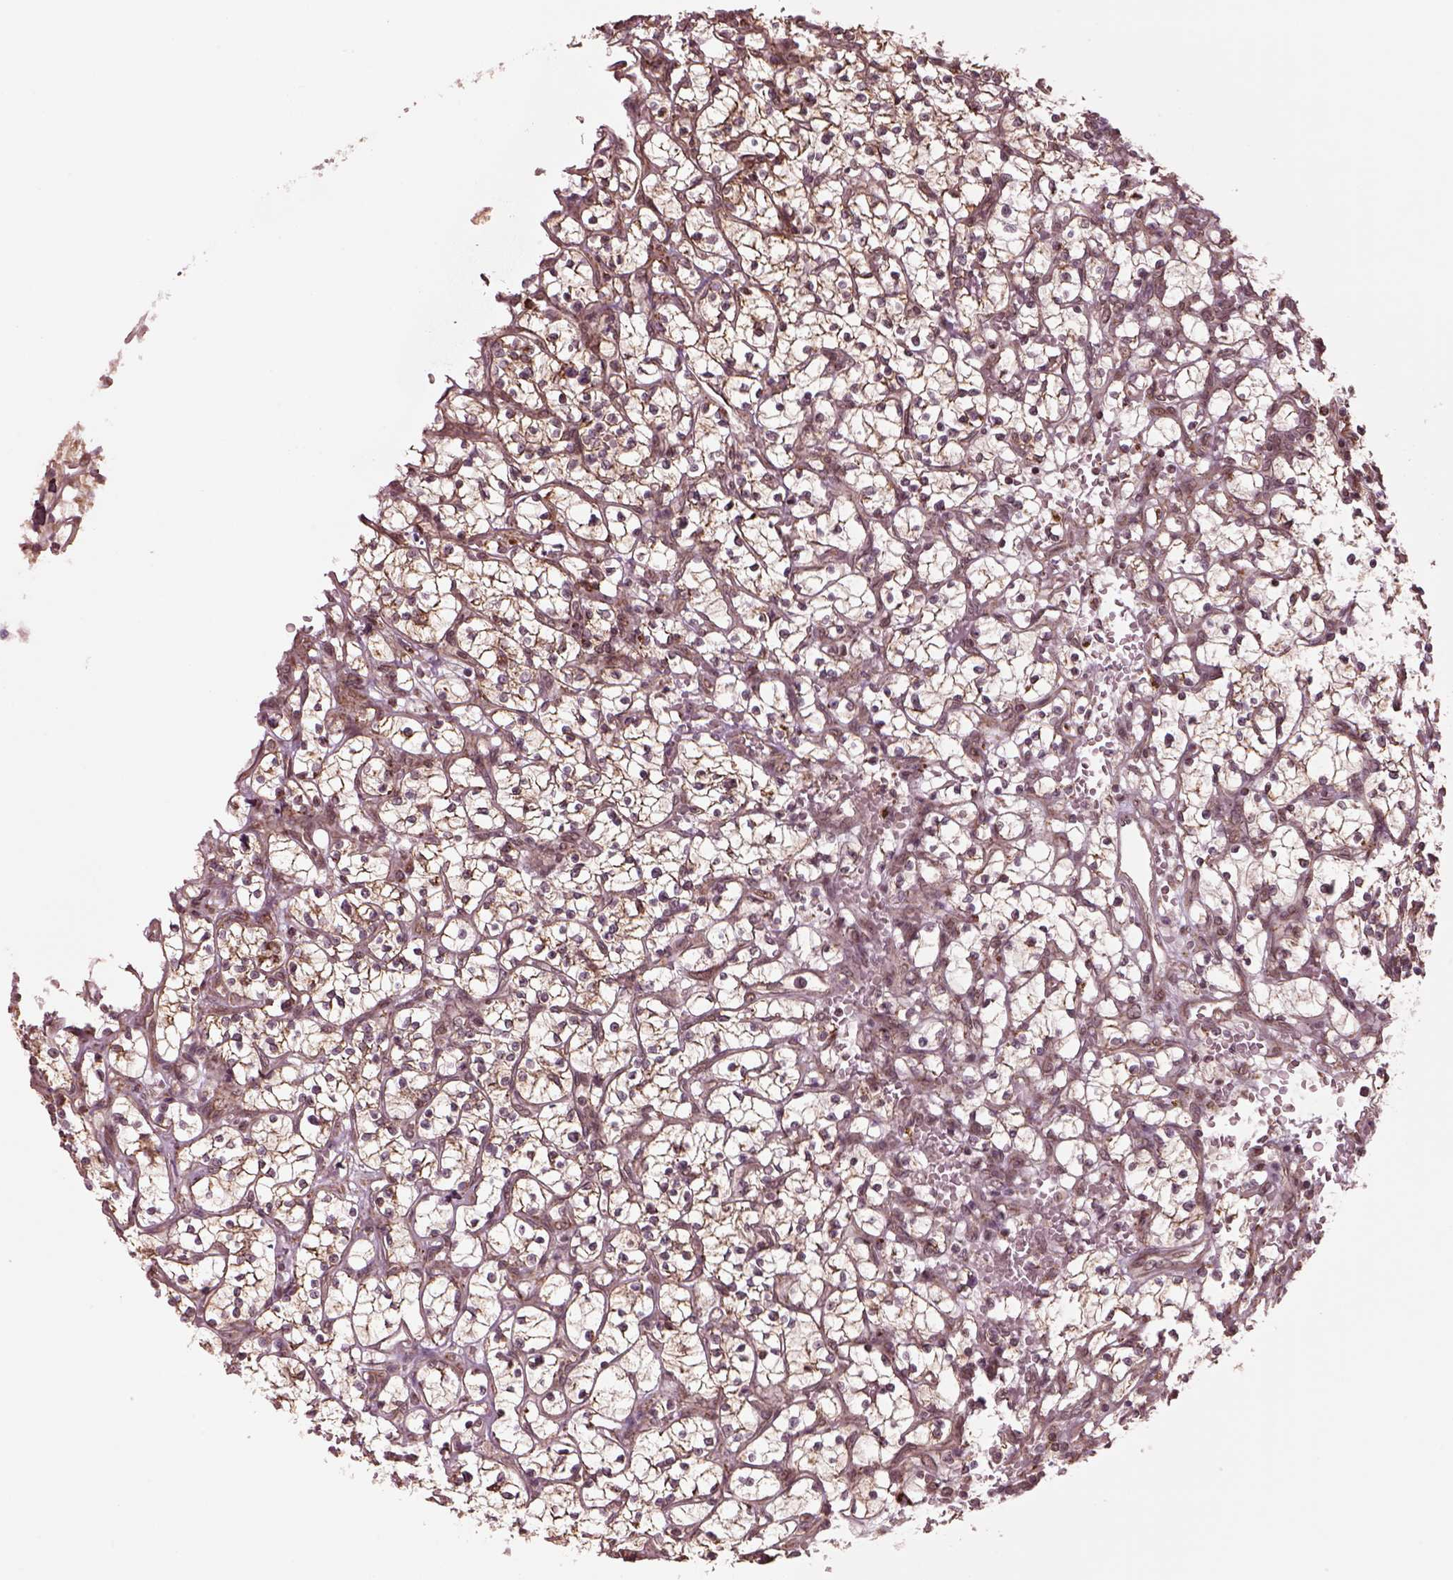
{"staining": {"intensity": "moderate", "quantity": ">75%", "location": "cytoplasmic/membranous"}, "tissue": "renal cancer", "cell_type": "Tumor cells", "image_type": "cancer", "snomed": [{"axis": "morphology", "description": "Adenocarcinoma, NOS"}, {"axis": "topography", "description": "Kidney"}], "caption": "A brown stain labels moderate cytoplasmic/membranous staining of a protein in human adenocarcinoma (renal) tumor cells.", "gene": "SEL1L3", "patient": {"sex": "female", "age": 64}}